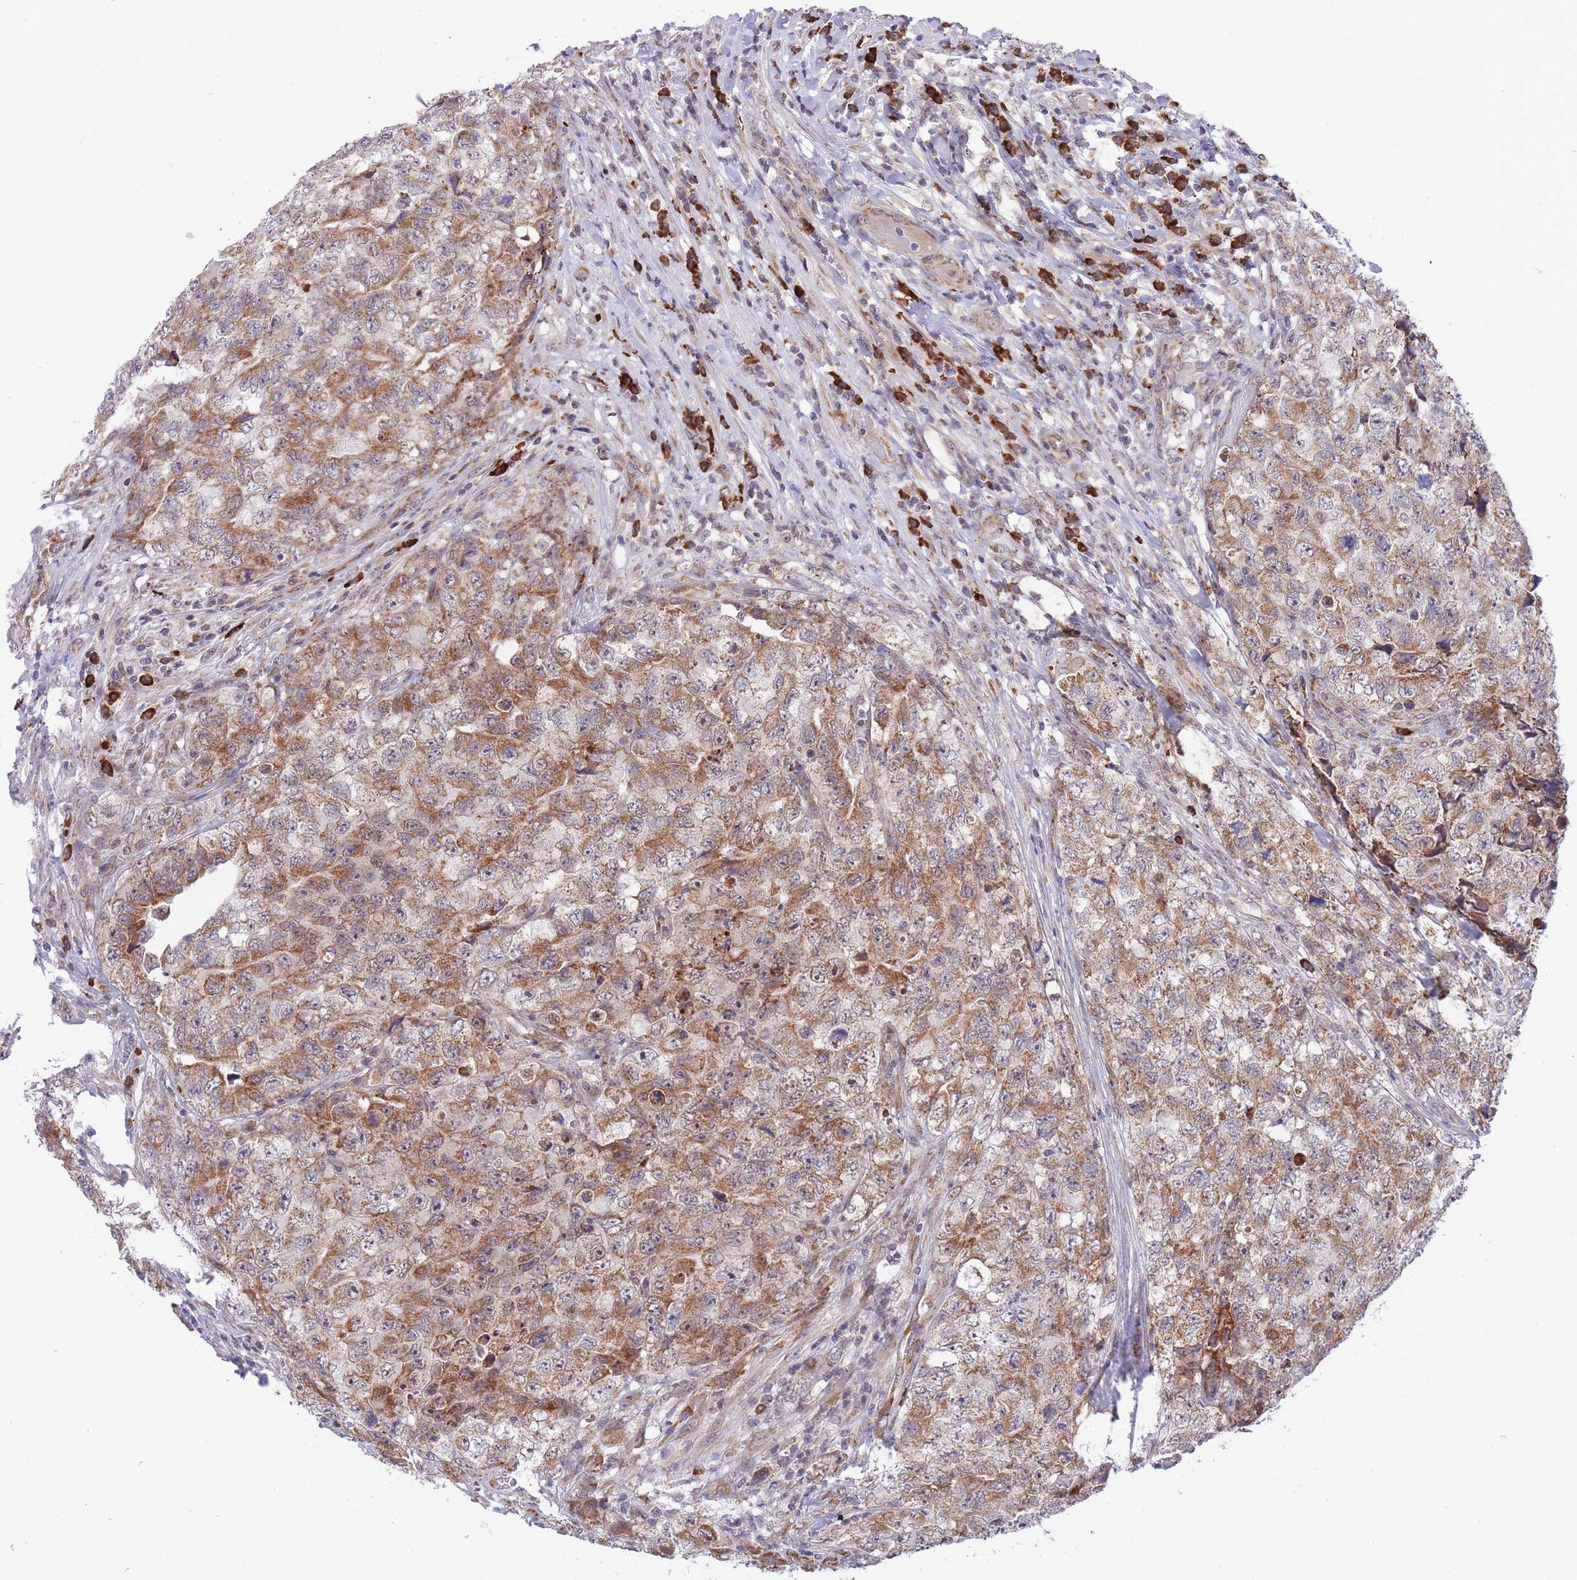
{"staining": {"intensity": "moderate", "quantity": ">75%", "location": "cytoplasmic/membranous"}, "tissue": "testis cancer", "cell_type": "Tumor cells", "image_type": "cancer", "snomed": [{"axis": "morphology", "description": "Carcinoma, Embryonal, NOS"}, {"axis": "topography", "description": "Testis"}], "caption": "Immunohistochemical staining of human testis embryonal carcinoma demonstrates medium levels of moderate cytoplasmic/membranous protein expression in approximately >75% of tumor cells.", "gene": "EXOSC8", "patient": {"sex": "male", "age": 31}}